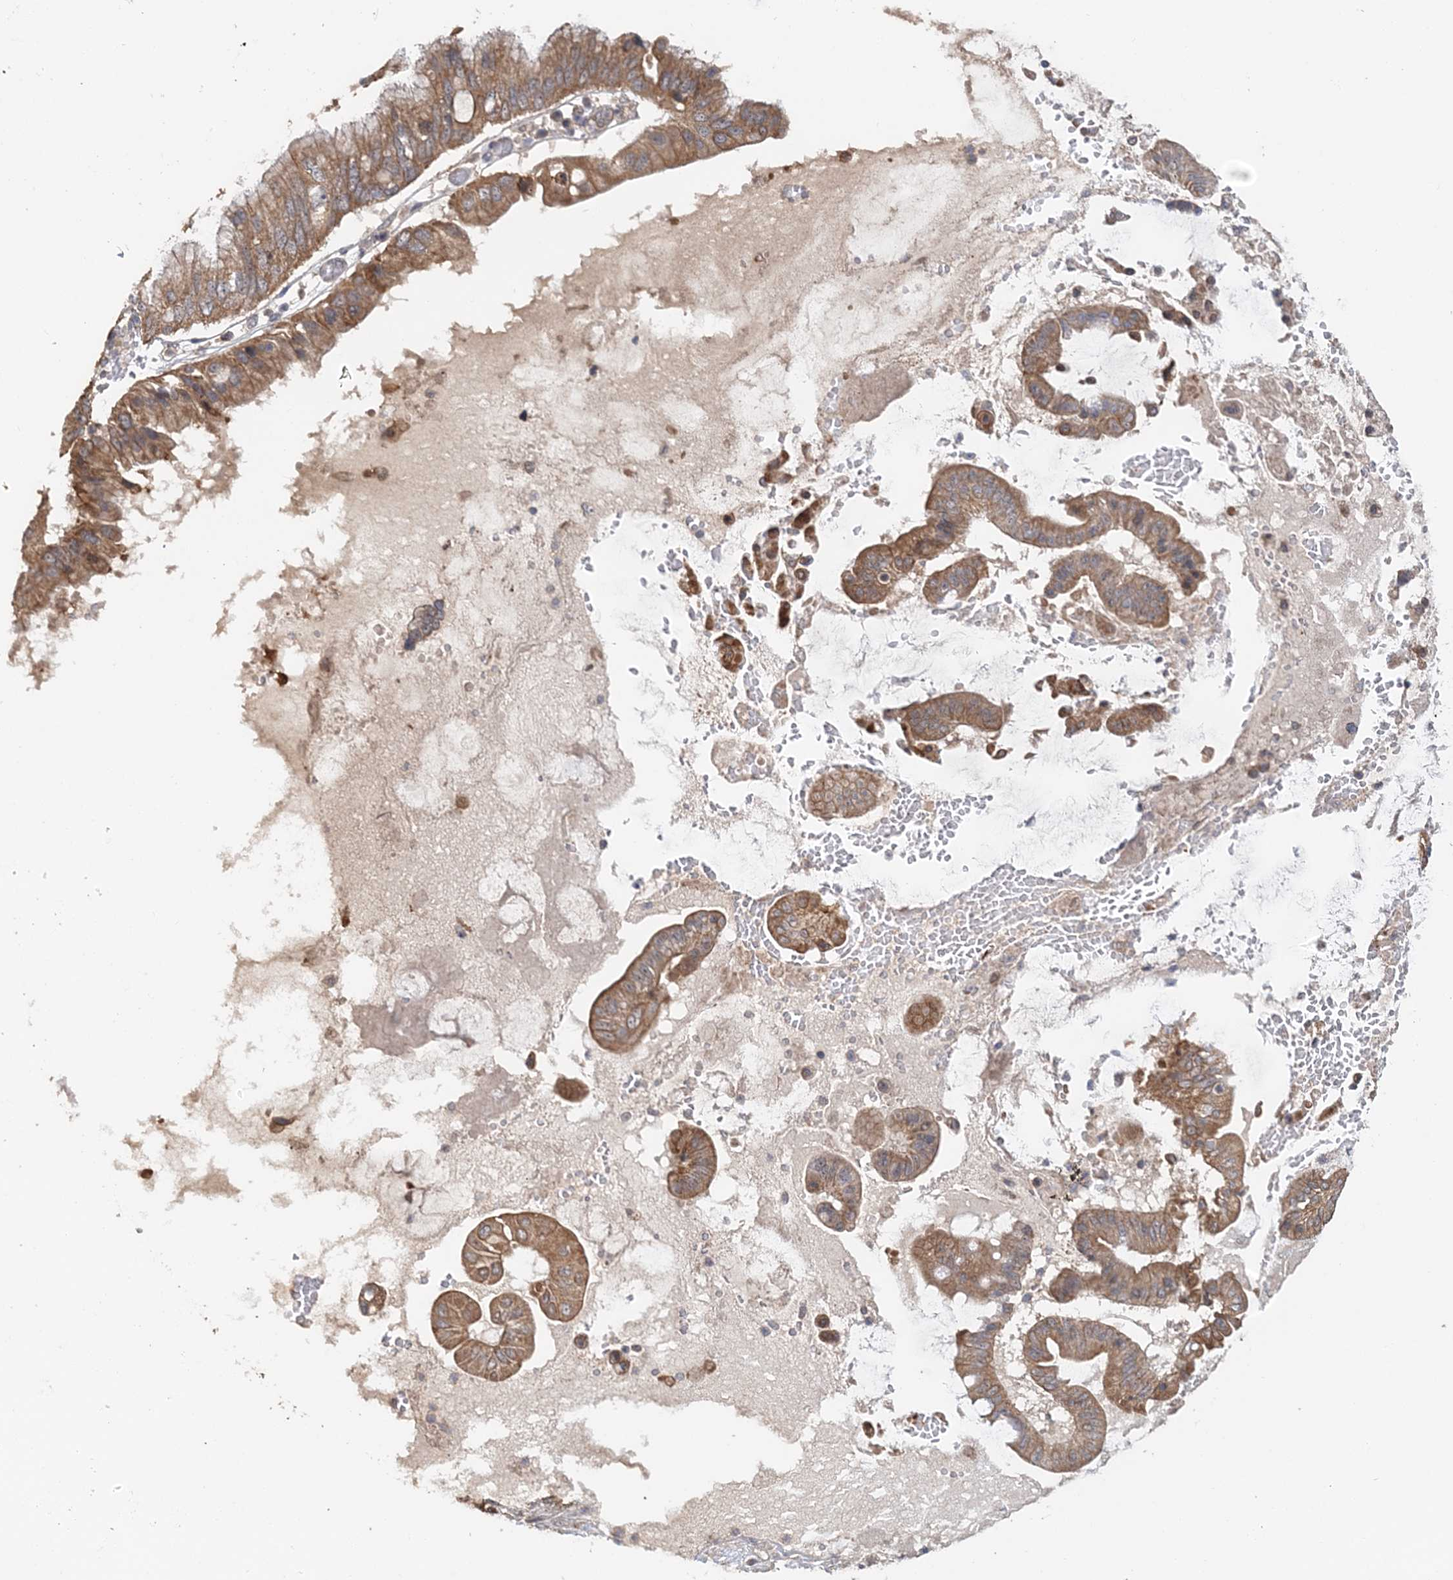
{"staining": {"intensity": "moderate", "quantity": ">75%", "location": "cytoplasmic/membranous"}, "tissue": "pancreatic cancer", "cell_type": "Tumor cells", "image_type": "cancer", "snomed": [{"axis": "morphology", "description": "Inflammation, NOS"}, {"axis": "morphology", "description": "Adenocarcinoma, NOS"}, {"axis": "topography", "description": "Pancreas"}], "caption": "Pancreatic cancer (adenocarcinoma) stained with immunohistochemistry reveals moderate cytoplasmic/membranous staining in approximately >75% of tumor cells.", "gene": "FBXO38", "patient": {"sex": "female", "age": 56}}